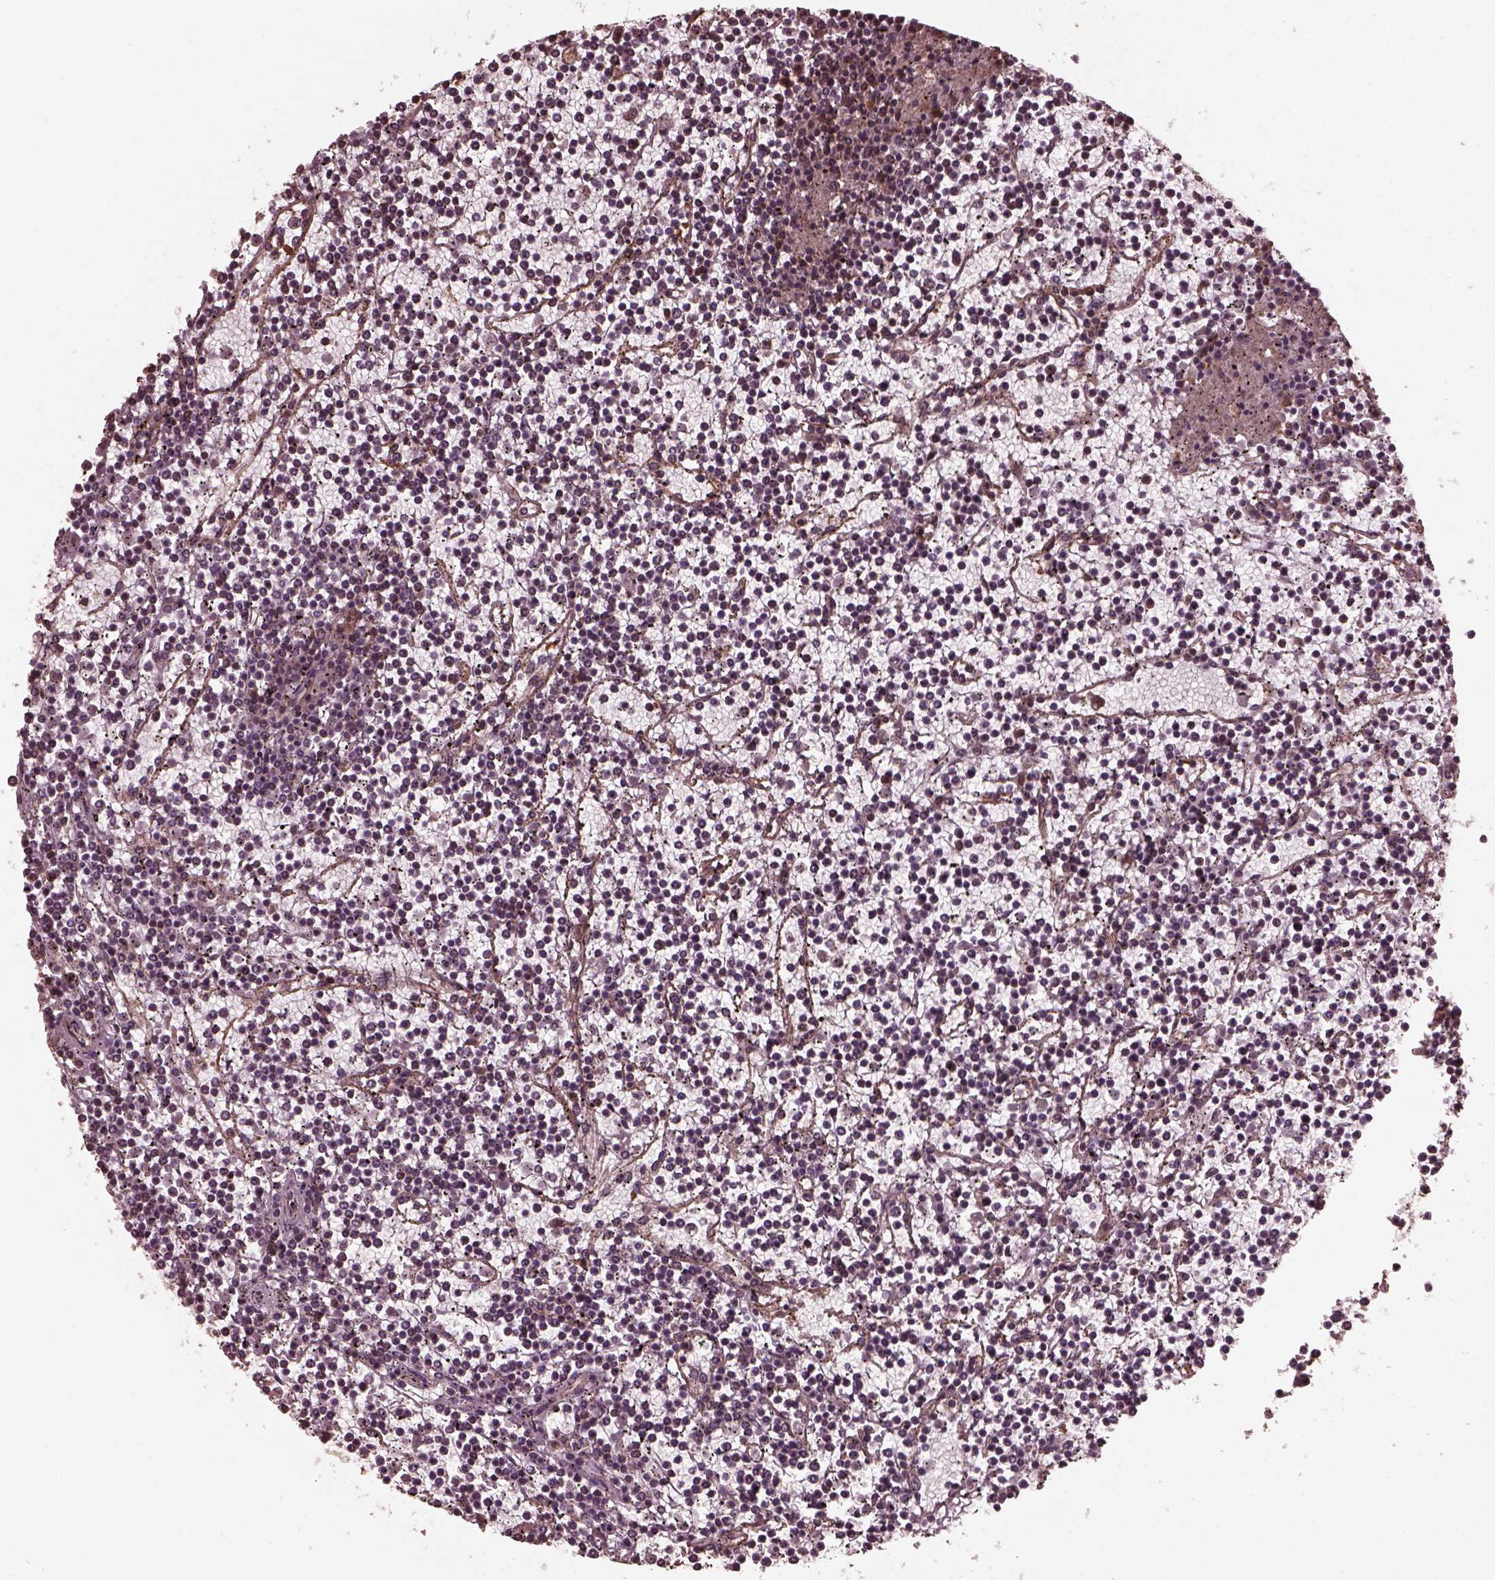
{"staining": {"intensity": "negative", "quantity": "none", "location": "none"}, "tissue": "lymphoma", "cell_type": "Tumor cells", "image_type": "cancer", "snomed": [{"axis": "morphology", "description": "Malignant lymphoma, non-Hodgkin's type, Low grade"}, {"axis": "topography", "description": "Spleen"}], "caption": "Immunohistochemistry of human malignant lymphoma, non-Hodgkin's type (low-grade) displays no staining in tumor cells.", "gene": "GTPBP1", "patient": {"sex": "female", "age": 19}}